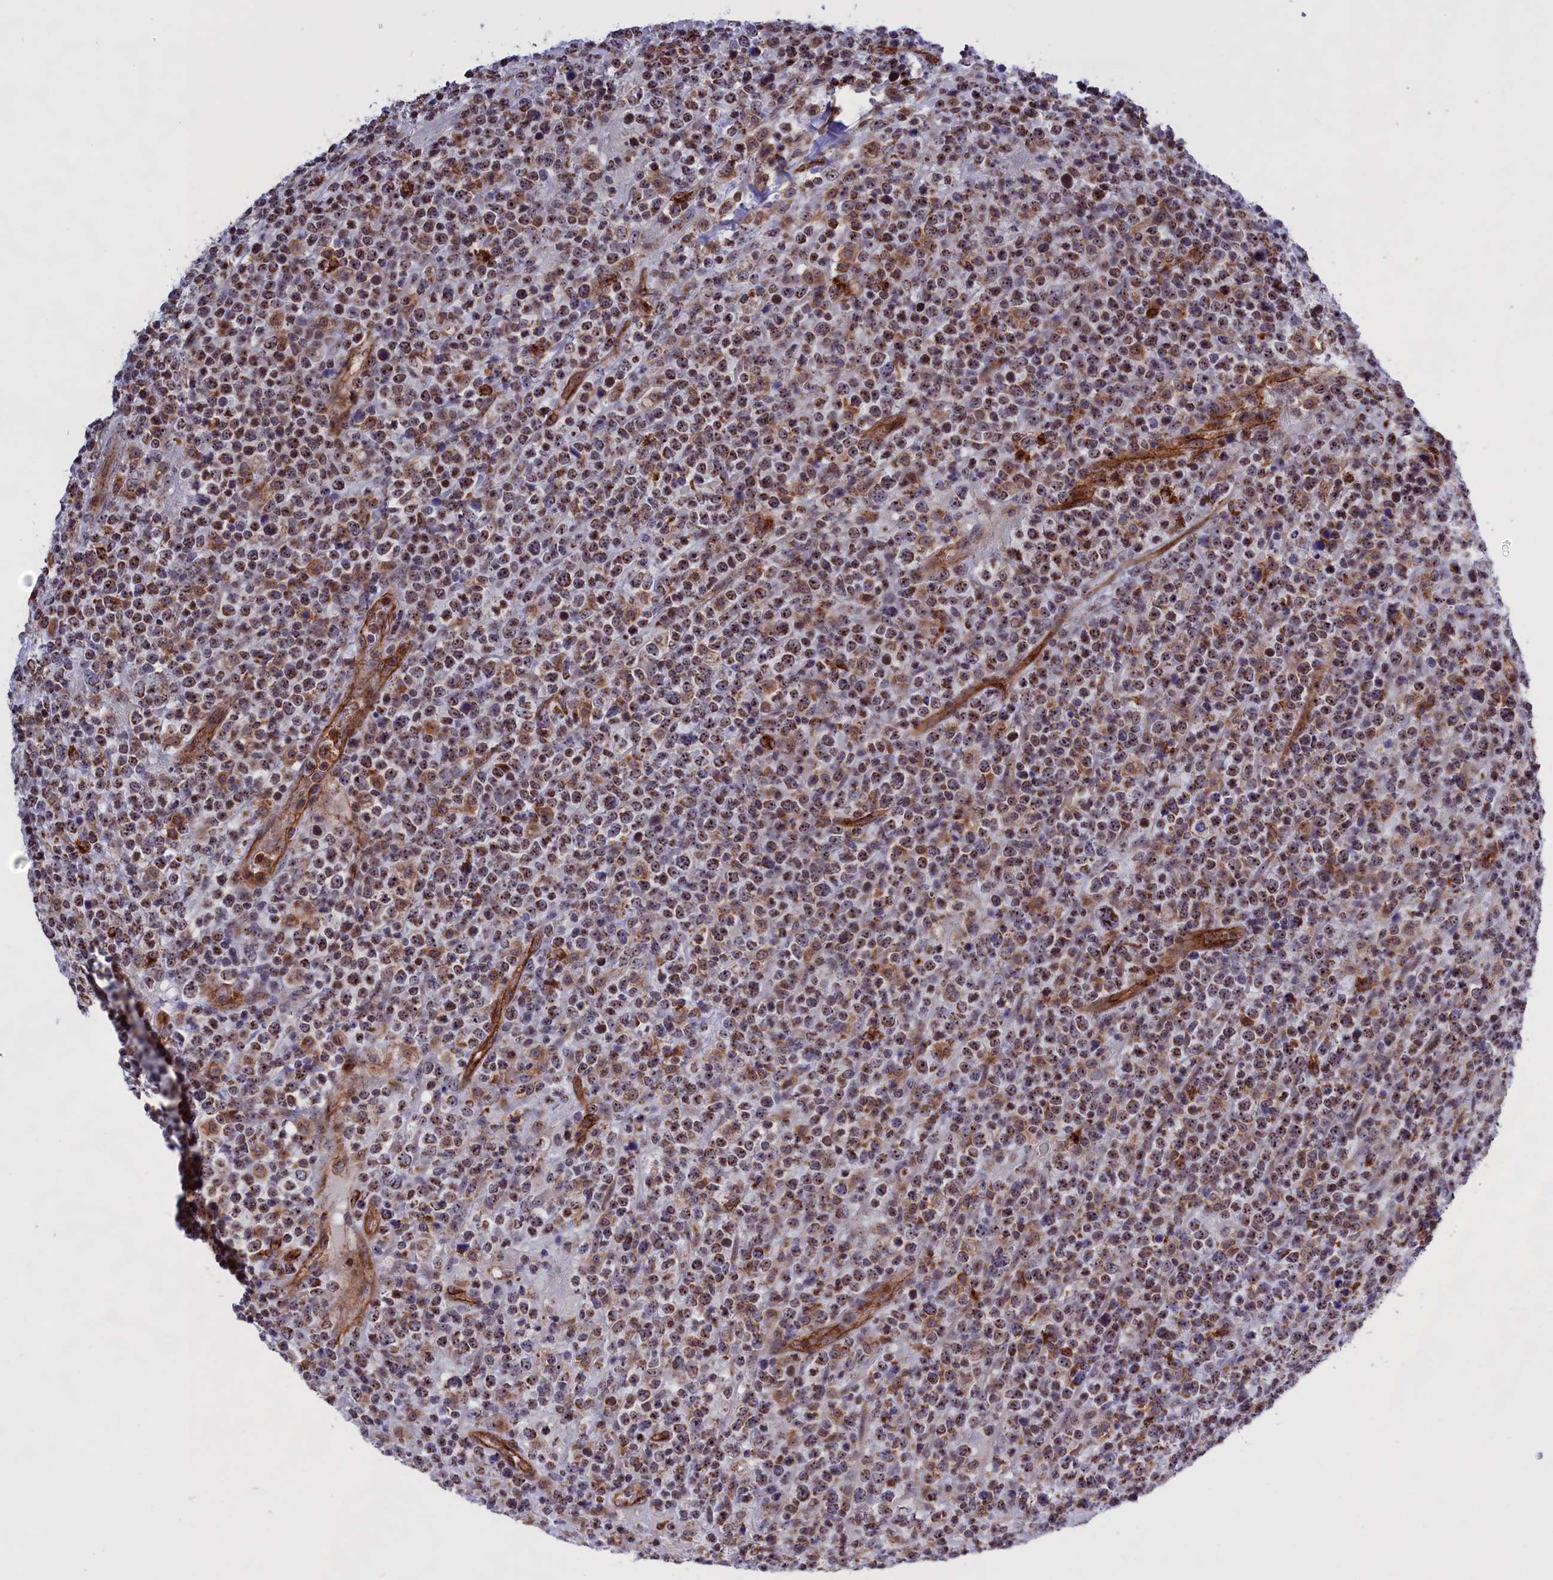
{"staining": {"intensity": "moderate", "quantity": ">75%", "location": "cytoplasmic/membranous,nuclear"}, "tissue": "lymphoma", "cell_type": "Tumor cells", "image_type": "cancer", "snomed": [{"axis": "morphology", "description": "Malignant lymphoma, non-Hodgkin's type, High grade"}, {"axis": "topography", "description": "Colon"}], "caption": "Protein expression analysis of human lymphoma reveals moderate cytoplasmic/membranous and nuclear expression in about >75% of tumor cells. Using DAB (brown) and hematoxylin (blue) stains, captured at high magnification using brightfield microscopy.", "gene": "MPND", "patient": {"sex": "female", "age": 53}}